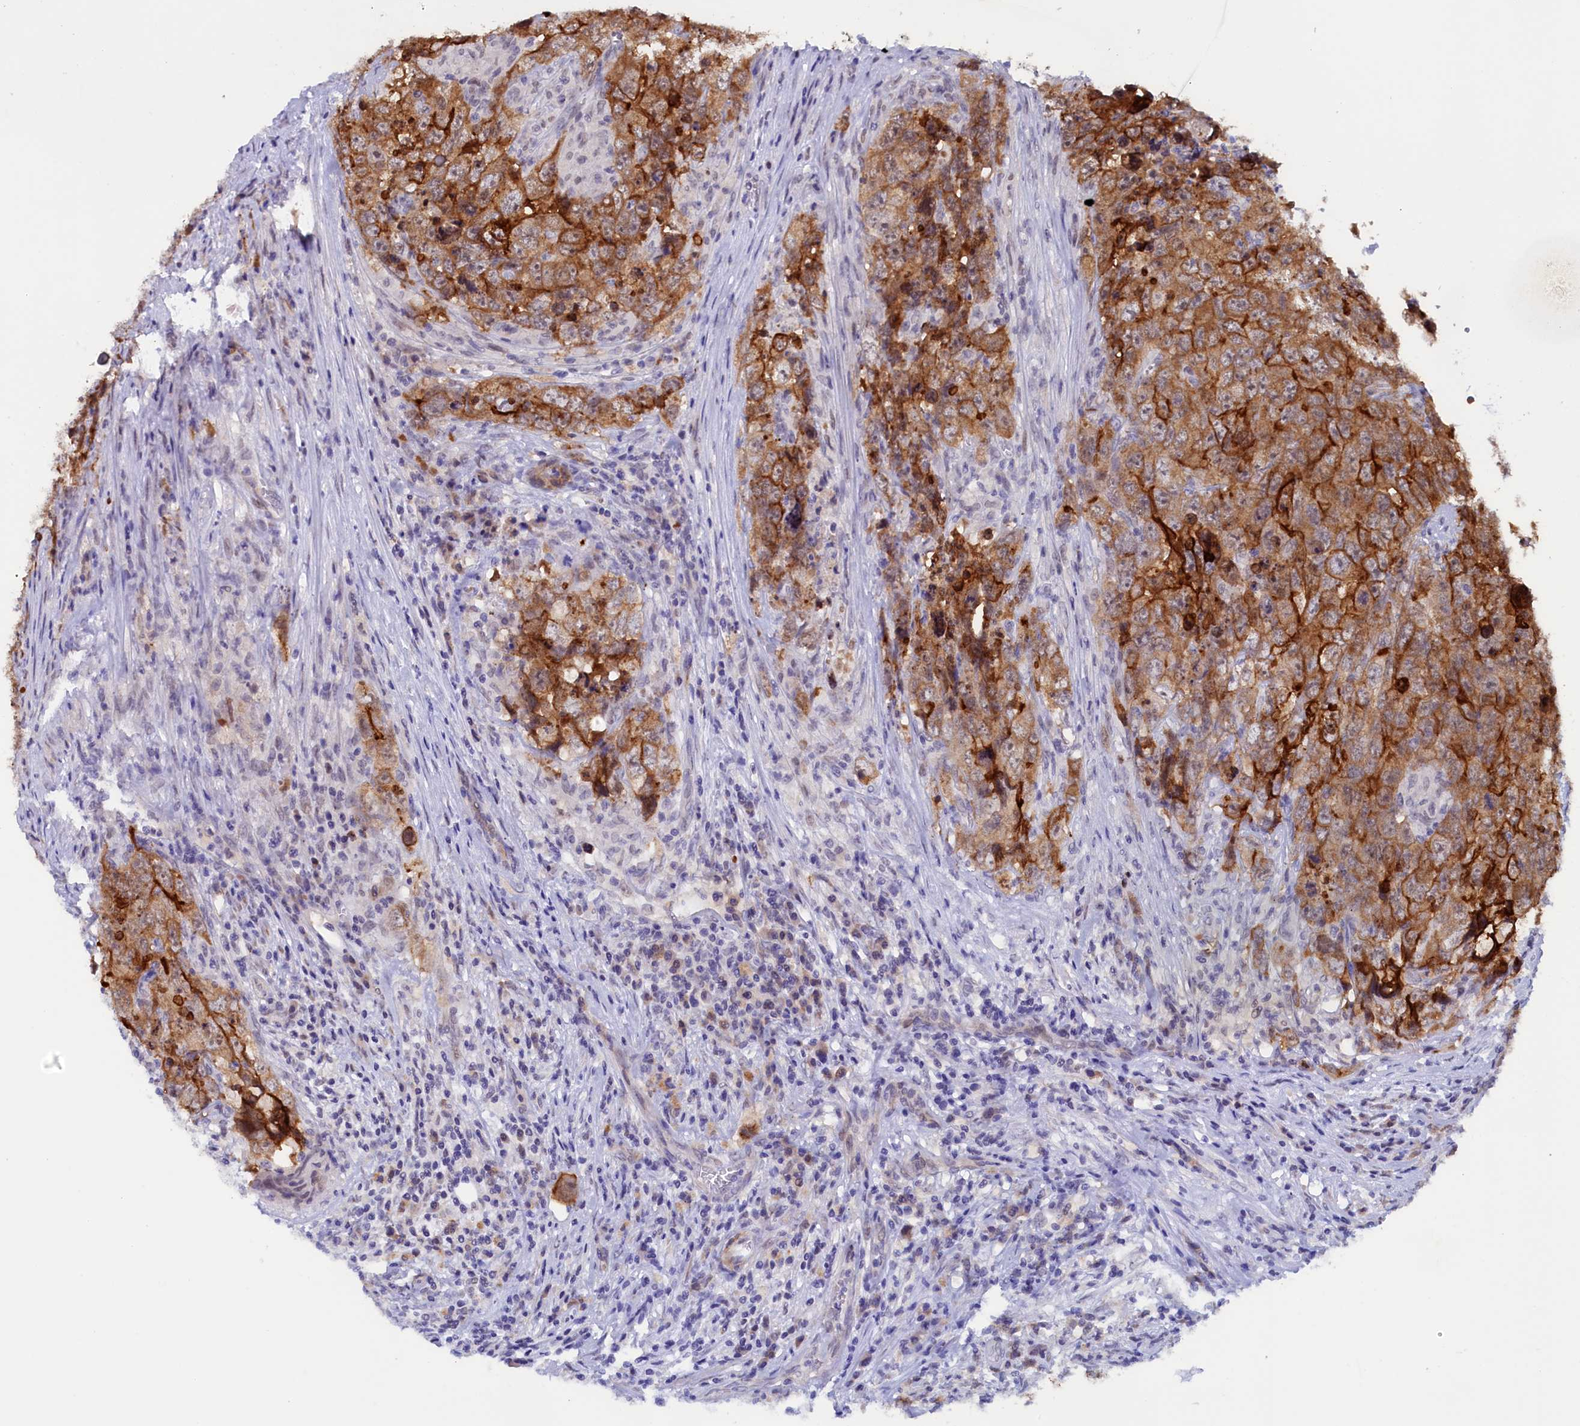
{"staining": {"intensity": "strong", "quantity": "25%-75%", "location": "cytoplasmic/membranous"}, "tissue": "testis cancer", "cell_type": "Tumor cells", "image_type": "cancer", "snomed": [{"axis": "morphology", "description": "Seminoma, NOS"}, {"axis": "morphology", "description": "Carcinoma, Embryonal, NOS"}, {"axis": "topography", "description": "Testis"}], "caption": "Immunohistochemical staining of testis seminoma demonstrates strong cytoplasmic/membranous protein positivity in about 25%-75% of tumor cells.", "gene": "PACSIN3", "patient": {"sex": "male", "age": 43}}